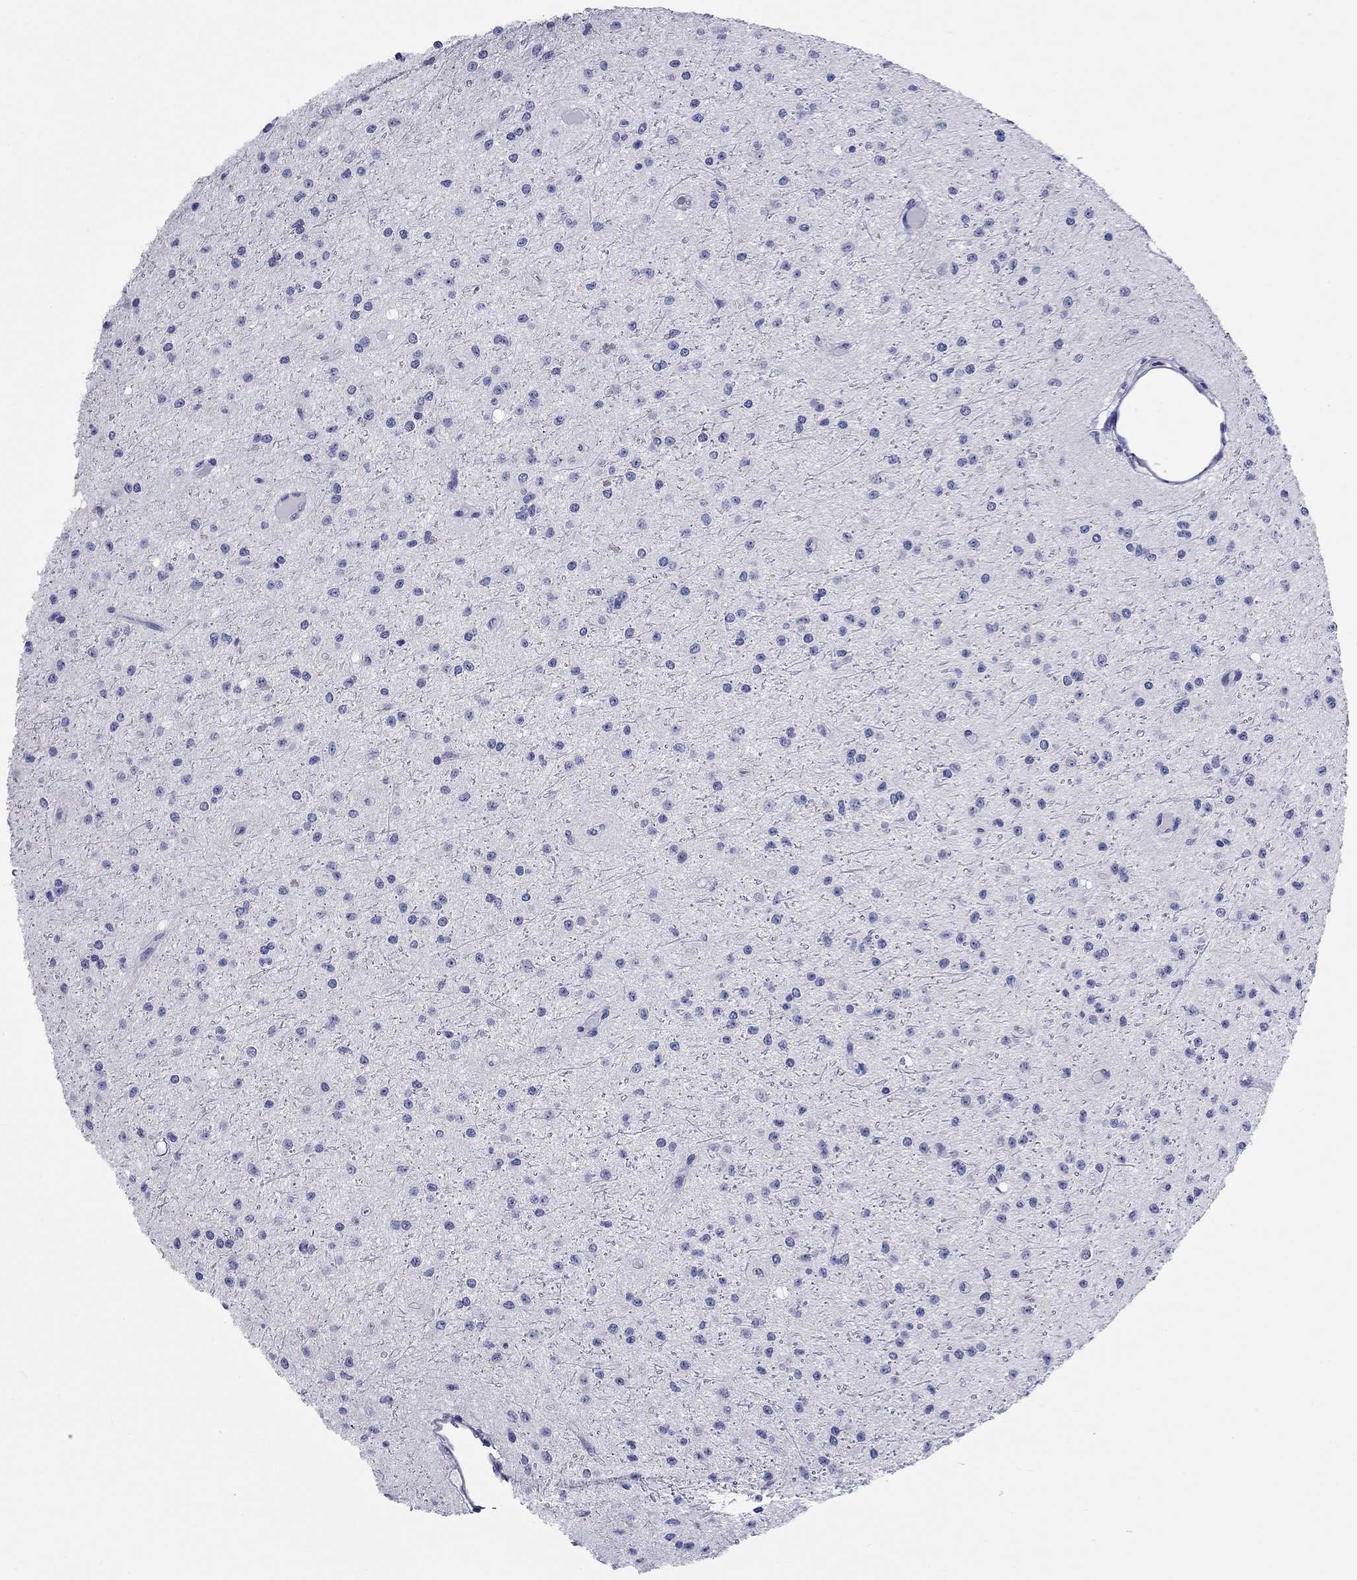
{"staining": {"intensity": "negative", "quantity": "none", "location": "none"}, "tissue": "glioma", "cell_type": "Tumor cells", "image_type": "cancer", "snomed": [{"axis": "morphology", "description": "Glioma, malignant, Low grade"}, {"axis": "topography", "description": "Brain"}], "caption": "This is an immunohistochemistry (IHC) histopathology image of low-grade glioma (malignant). There is no expression in tumor cells.", "gene": "LAMP5", "patient": {"sex": "male", "age": 27}}